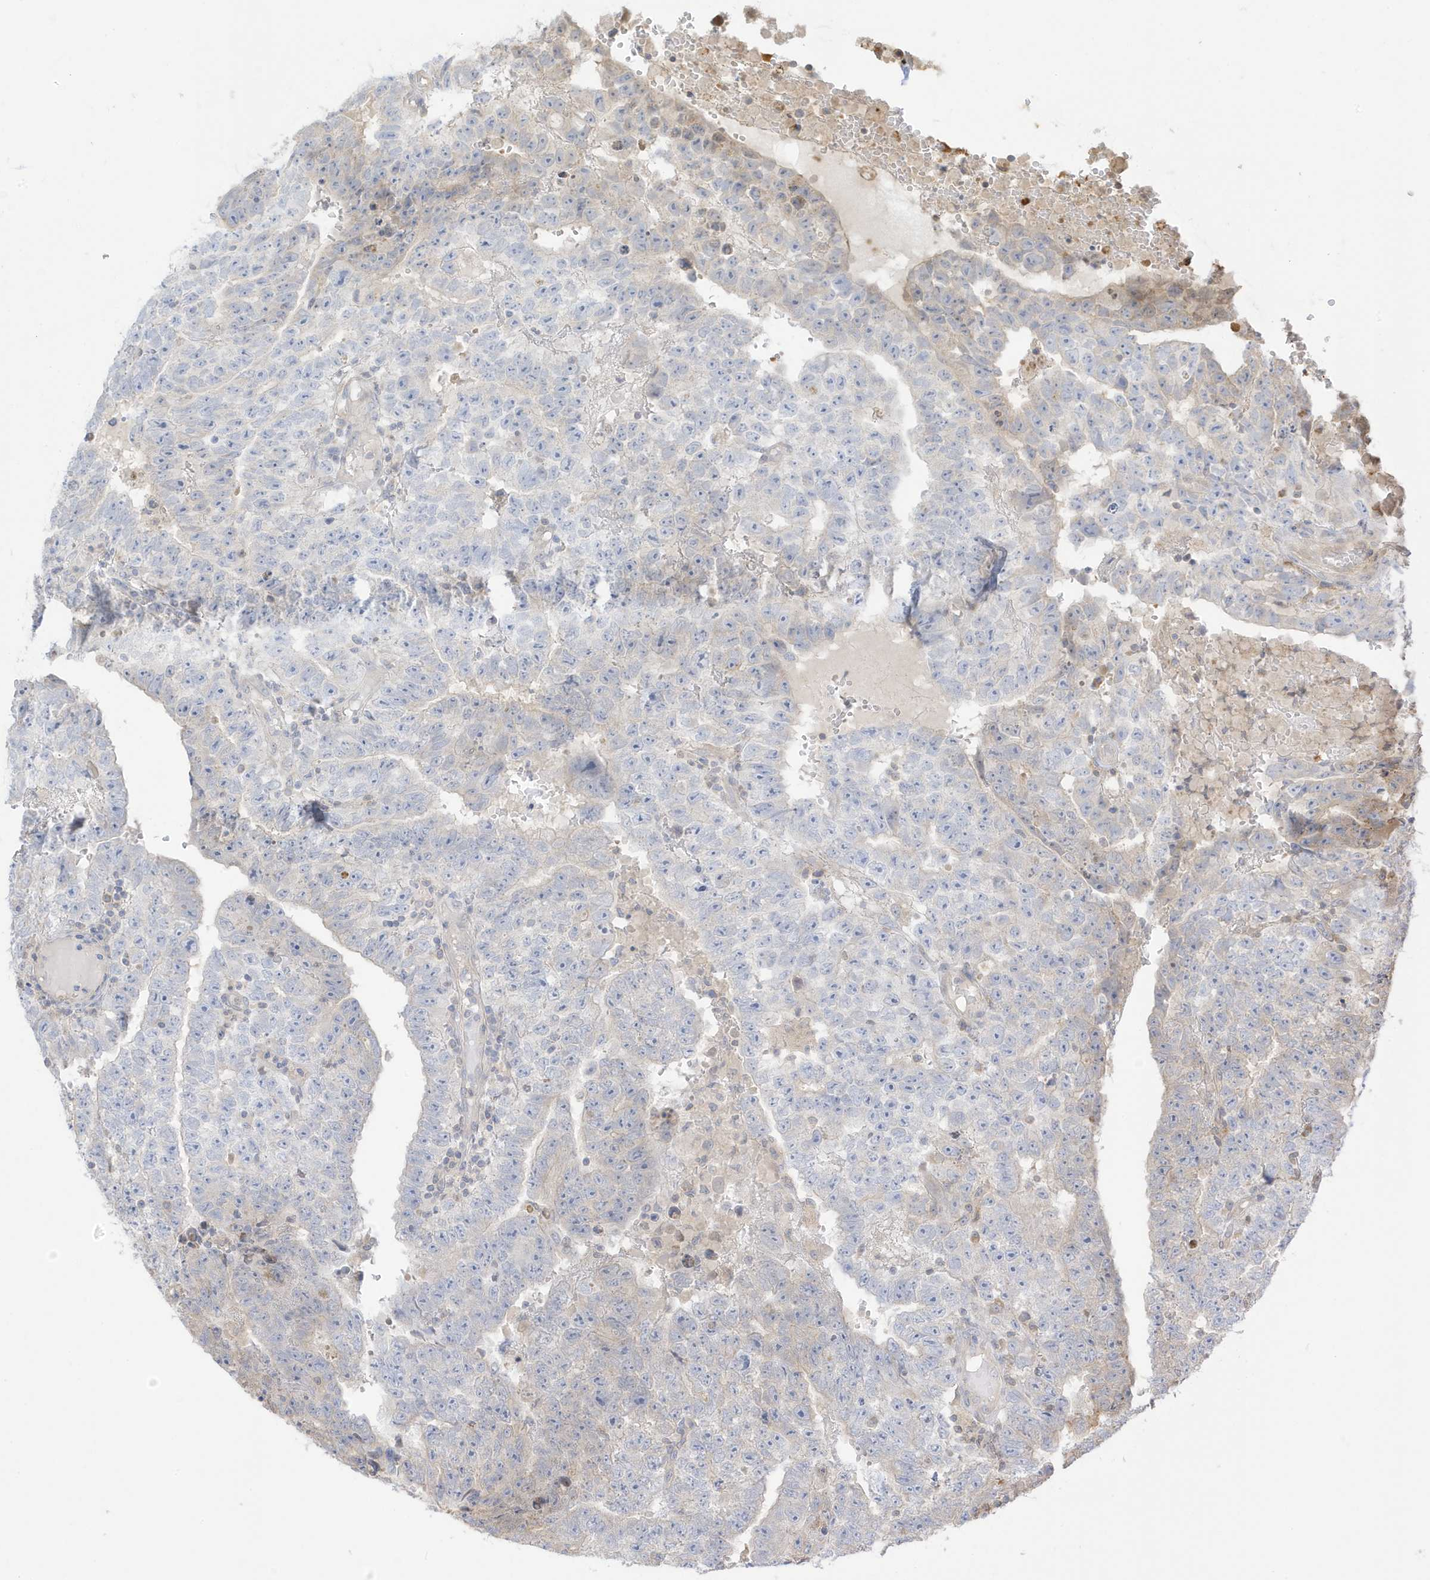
{"staining": {"intensity": "negative", "quantity": "none", "location": "none"}, "tissue": "testis cancer", "cell_type": "Tumor cells", "image_type": "cancer", "snomed": [{"axis": "morphology", "description": "Carcinoma, Embryonal, NOS"}, {"axis": "topography", "description": "Testis"}], "caption": "The immunohistochemistry (IHC) histopathology image has no significant staining in tumor cells of embryonal carcinoma (testis) tissue.", "gene": "AZI2", "patient": {"sex": "male", "age": 25}}